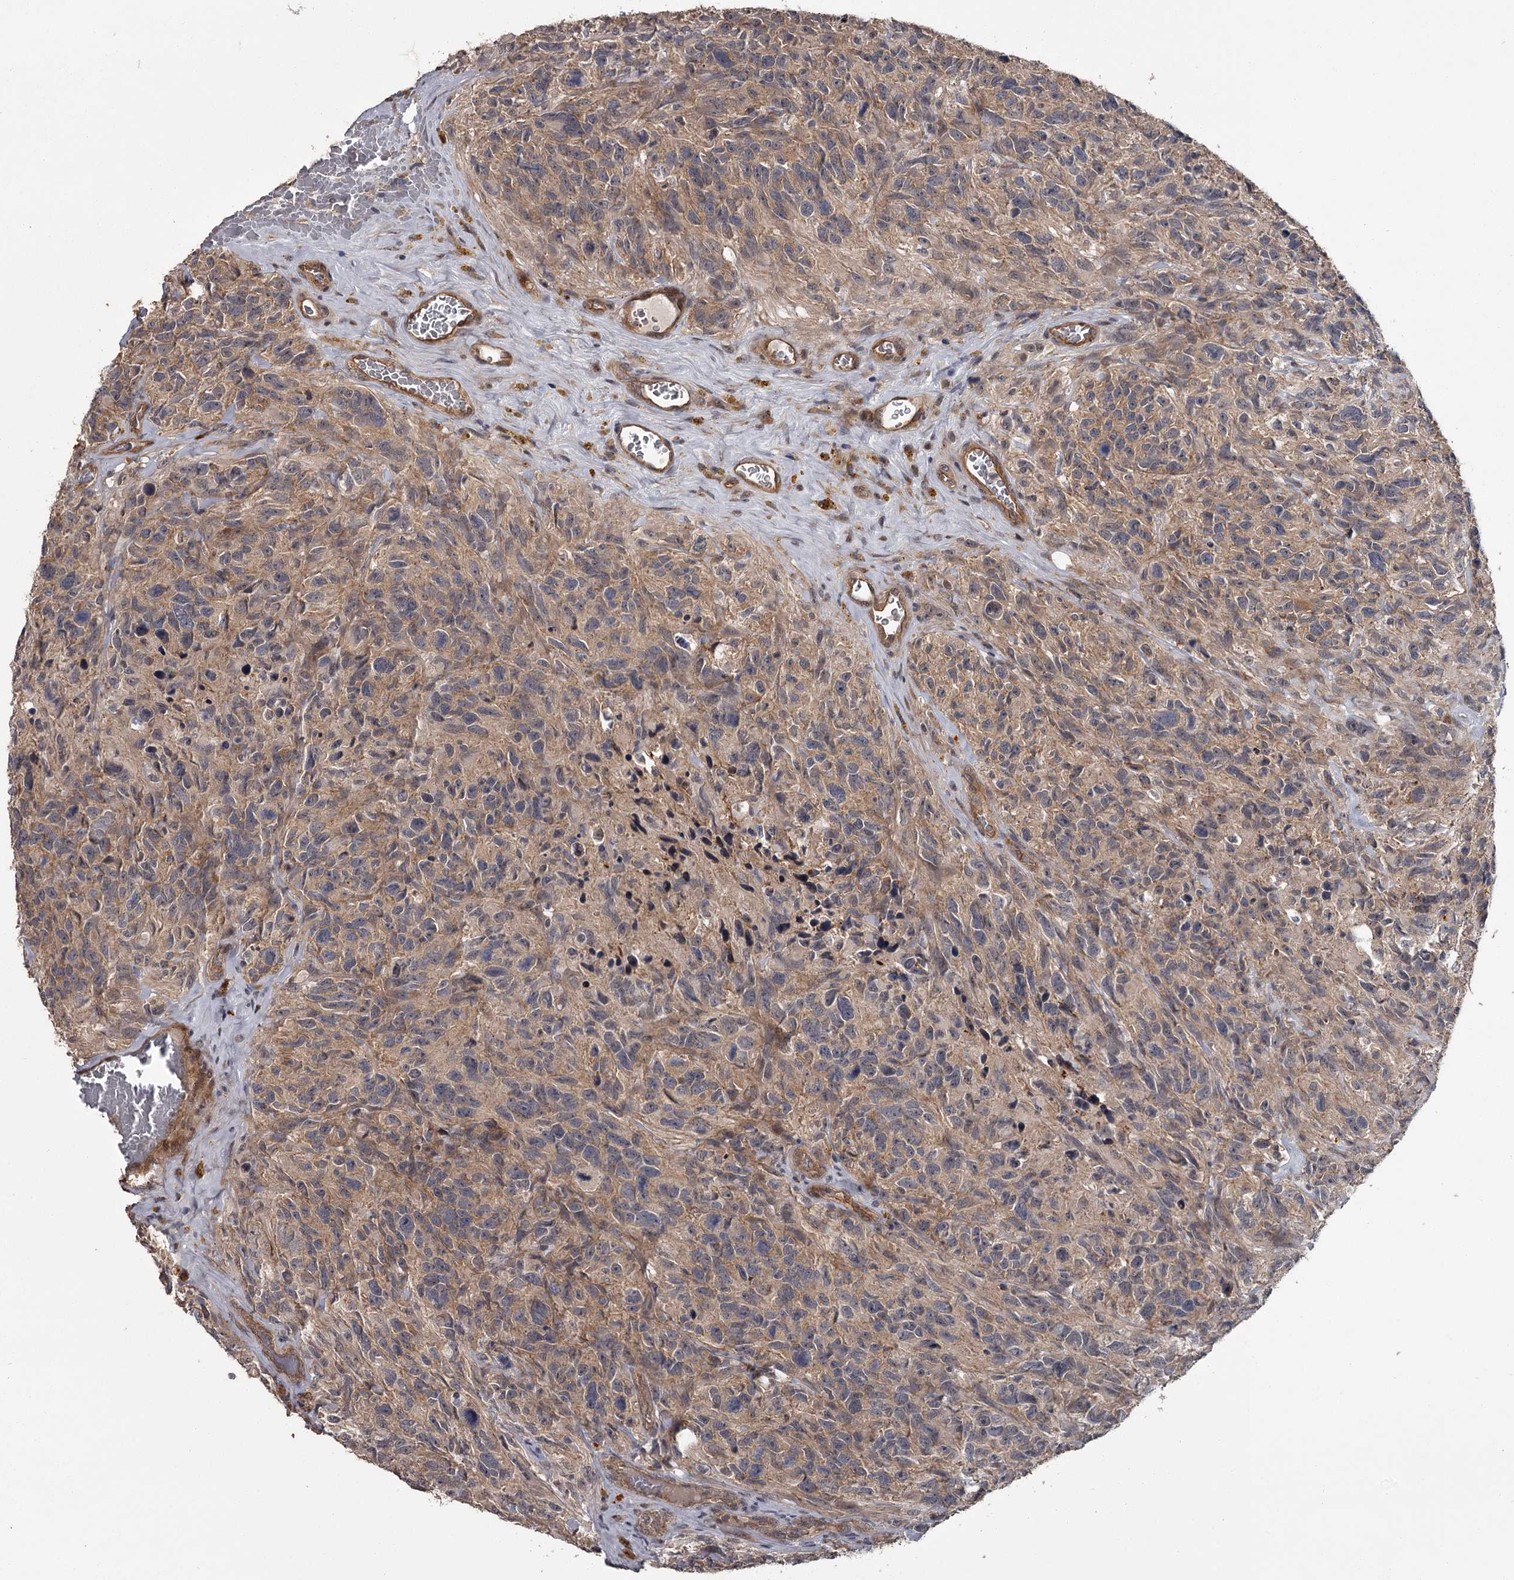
{"staining": {"intensity": "weak", "quantity": ">75%", "location": "cytoplasmic/membranous"}, "tissue": "glioma", "cell_type": "Tumor cells", "image_type": "cancer", "snomed": [{"axis": "morphology", "description": "Glioma, malignant, High grade"}, {"axis": "topography", "description": "Brain"}], "caption": "Tumor cells display low levels of weak cytoplasmic/membranous staining in about >75% of cells in human glioma. The staining is performed using DAB brown chromogen to label protein expression. The nuclei are counter-stained blue using hematoxylin.", "gene": "CDC42EP2", "patient": {"sex": "male", "age": 69}}